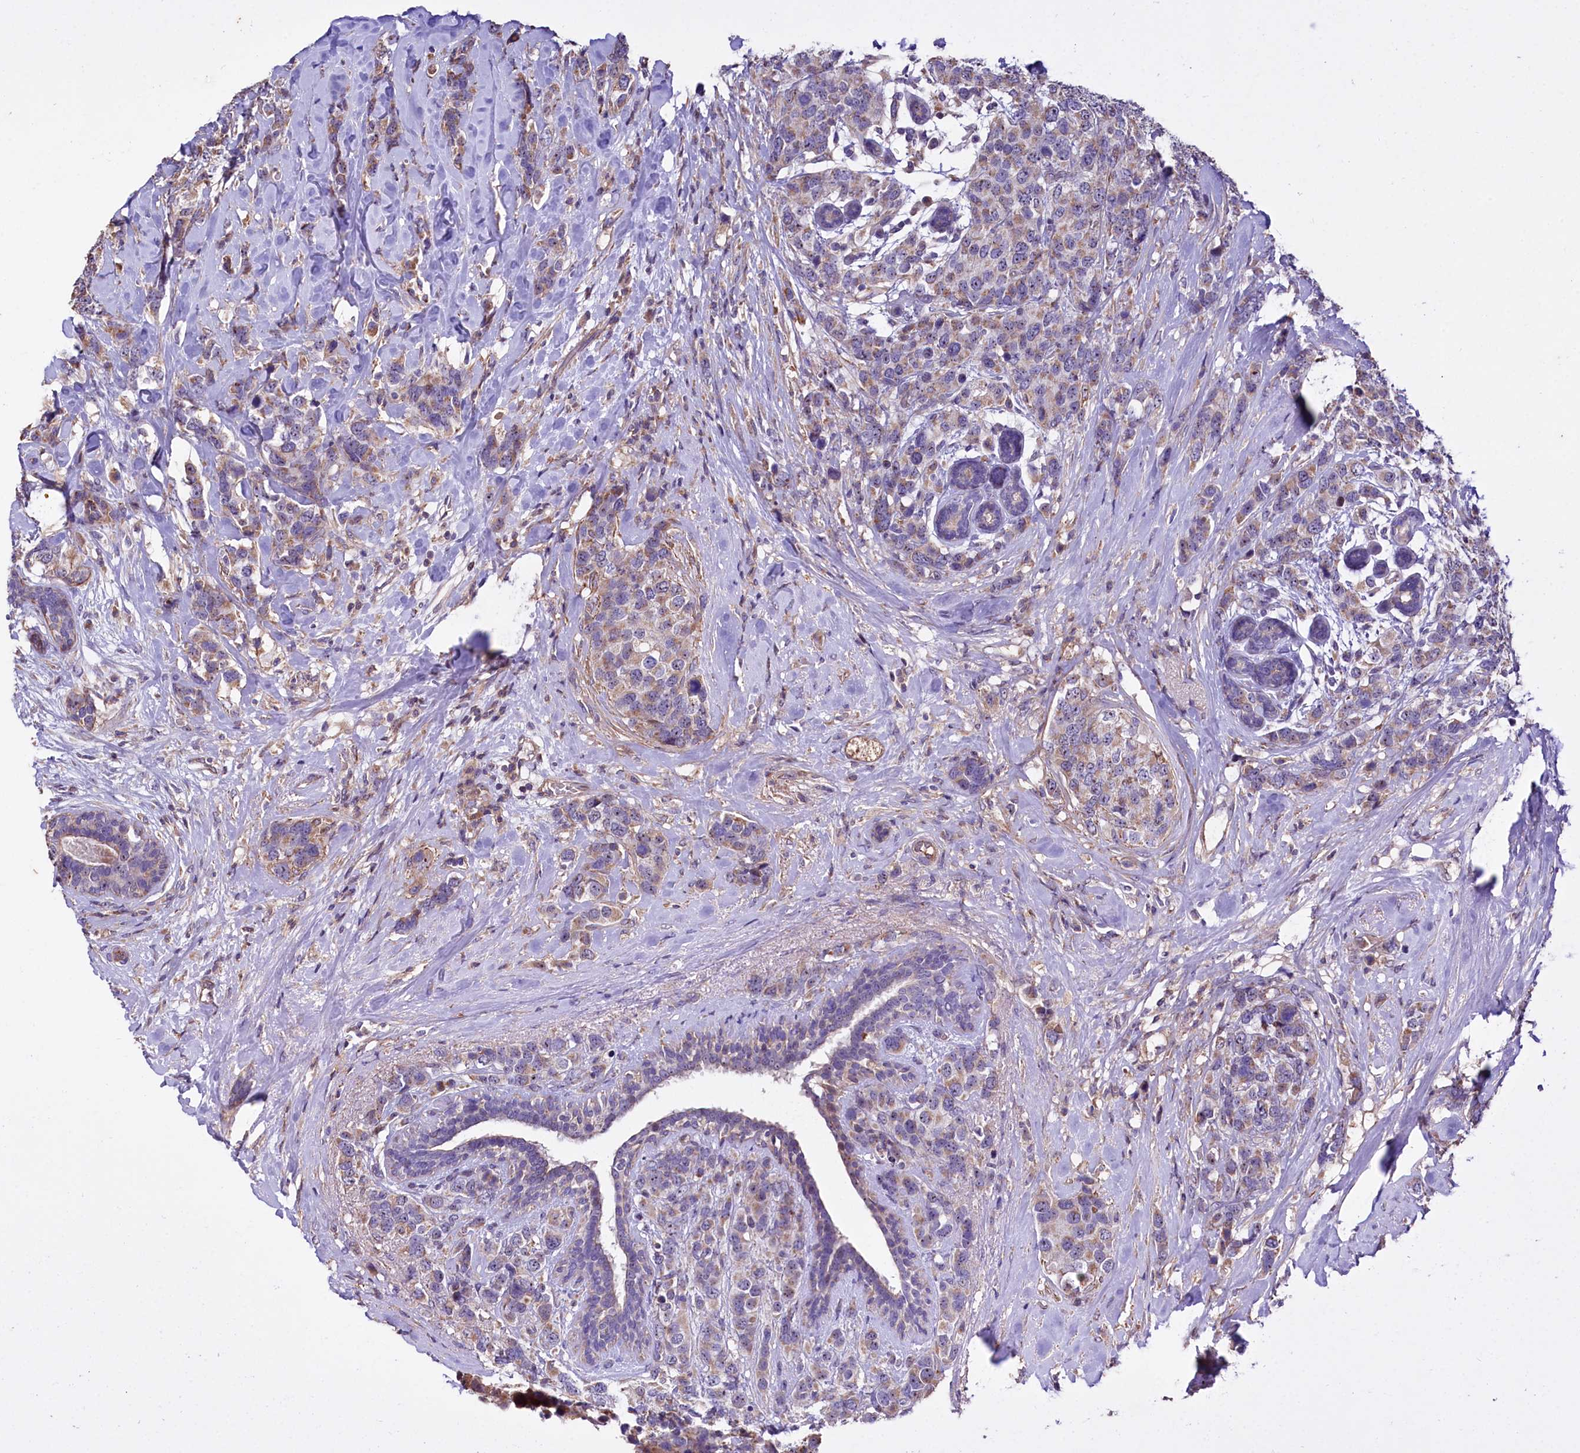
{"staining": {"intensity": "moderate", "quantity": ">75%", "location": "cytoplasmic/membranous"}, "tissue": "breast cancer", "cell_type": "Tumor cells", "image_type": "cancer", "snomed": [{"axis": "morphology", "description": "Lobular carcinoma"}, {"axis": "topography", "description": "Breast"}], "caption": "Immunohistochemistry (IHC) histopathology image of neoplastic tissue: human lobular carcinoma (breast) stained using immunohistochemistry (IHC) exhibits medium levels of moderate protein expression localized specifically in the cytoplasmic/membranous of tumor cells, appearing as a cytoplasmic/membranous brown color.", "gene": "RPUSD3", "patient": {"sex": "female", "age": 59}}